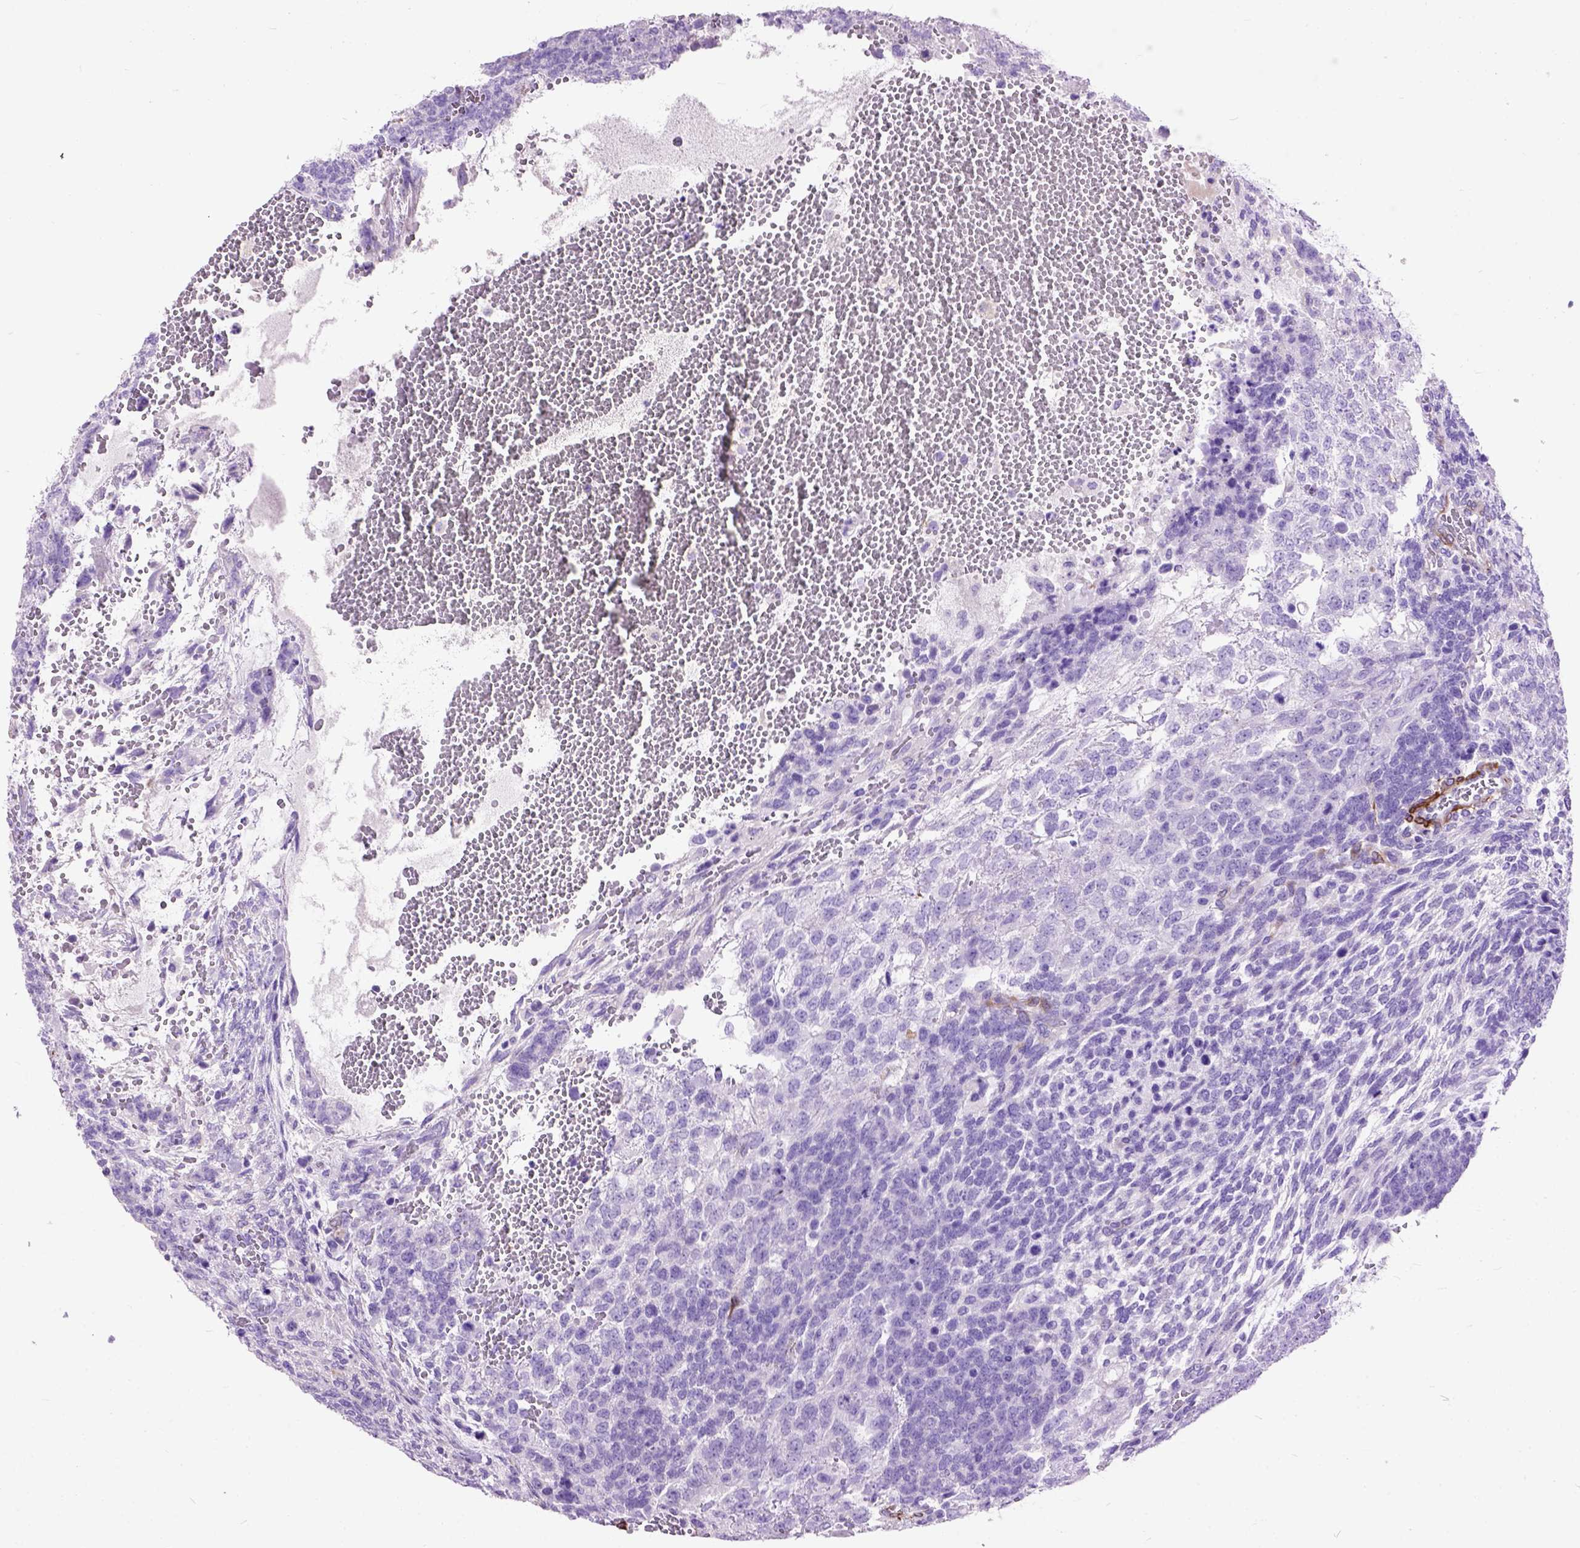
{"staining": {"intensity": "negative", "quantity": "none", "location": "none"}, "tissue": "testis cancer", "cell_type": "Tumor cells", "image_type": "cancer", "snomed": [{"axis": "morphology", "description": "Normal tissue, NOS"}, {"axis": "morphology", "description": "Carcinoma, Embryonal, NOS"}, {"axis": "topography", "description": "Testis"}, {"axis": "topography", "description": "Epididymis"}], "caption": "There is no significant positivity in tumor cells of embryonal carcinoma (testis). (Brightfield microscopy of DAB IHC at high magnification).", "gene": "MAPT", "patient": {"sex": "male", "age": 23}}